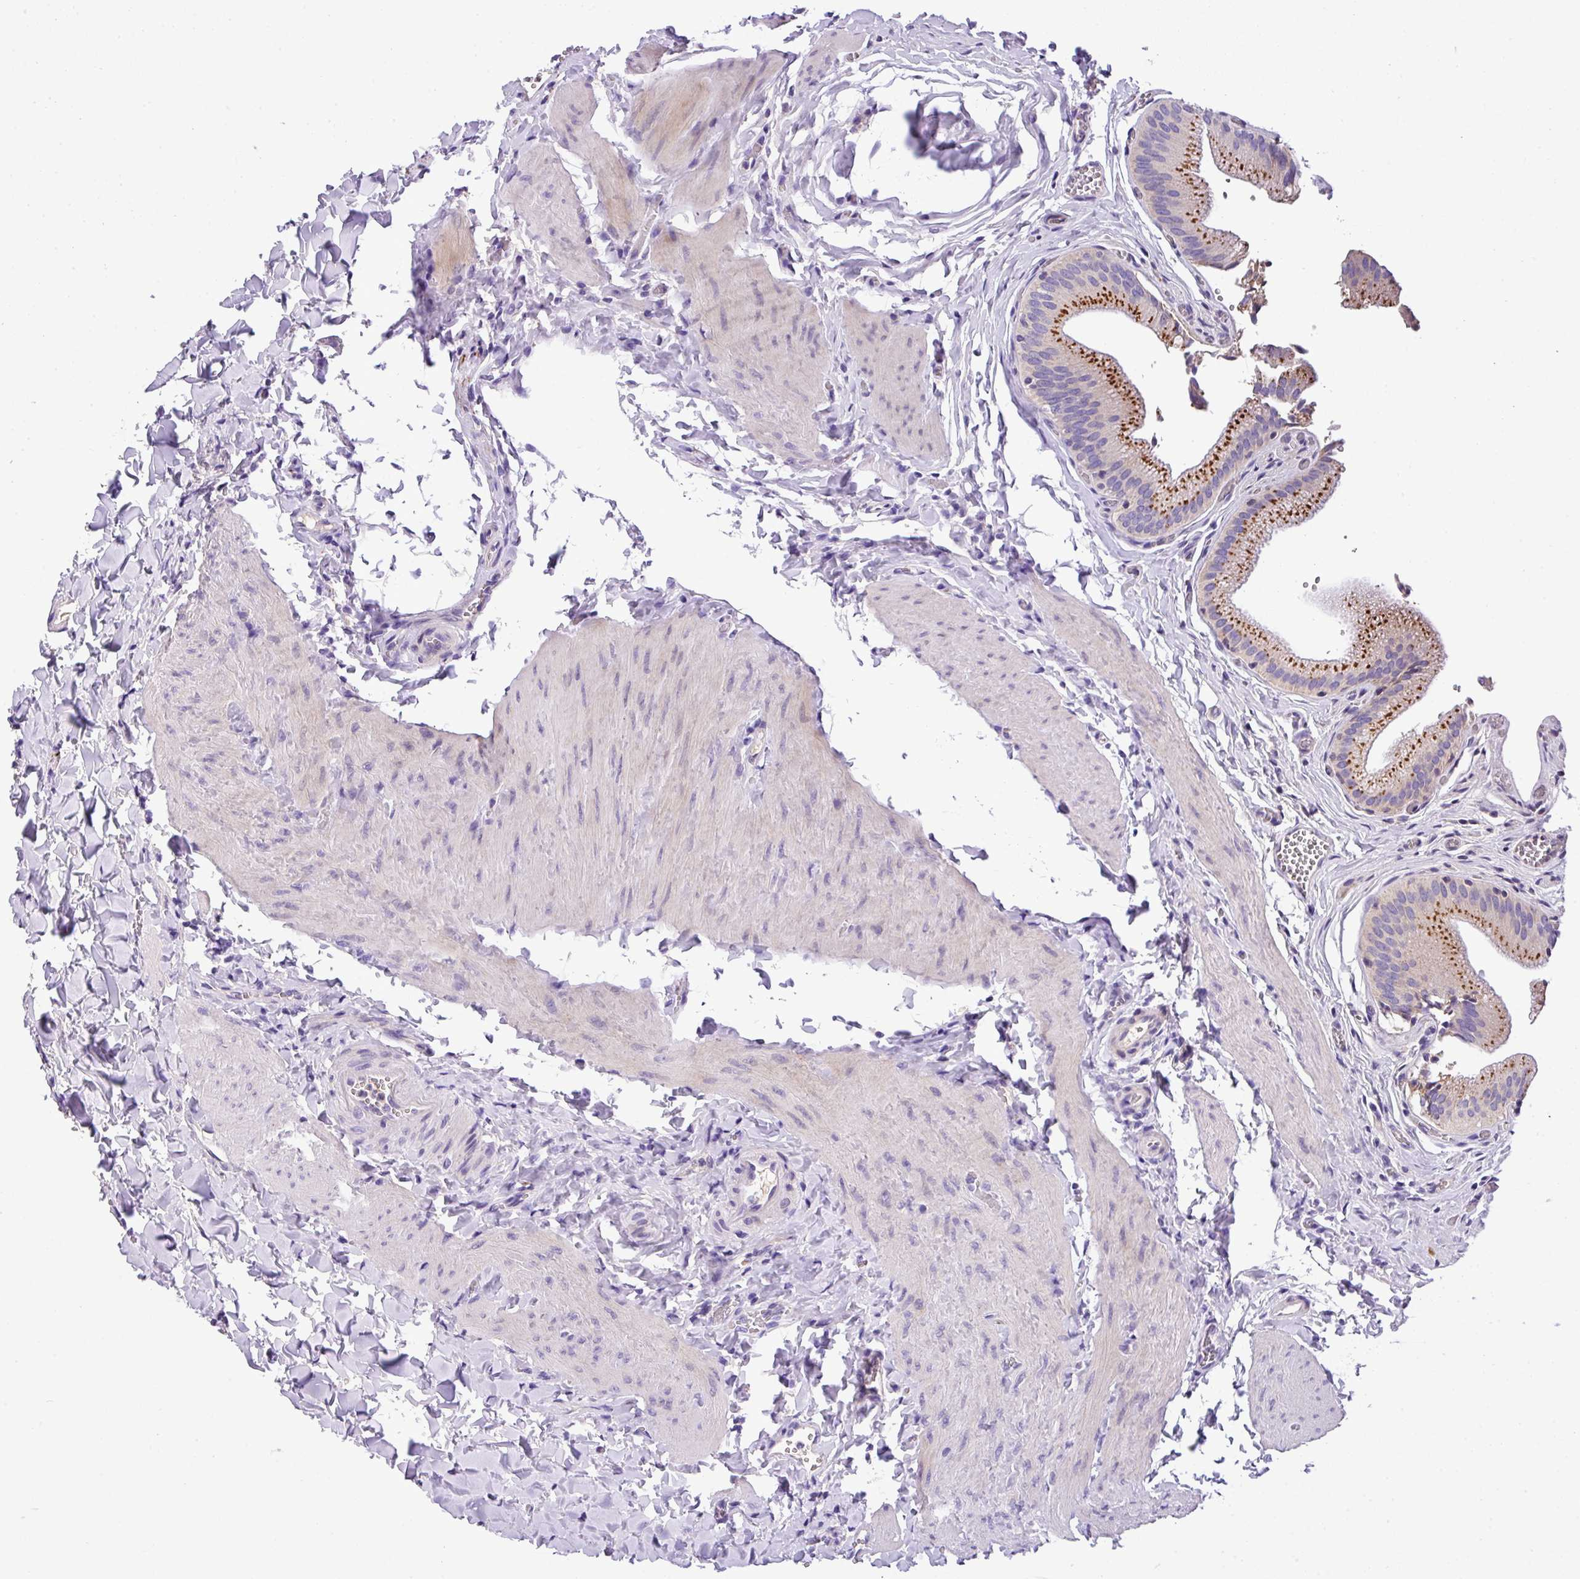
{"staining": {"intensity": "strong", "quantity": "25%-75%", "location": "cytoplasmic/membranous"}, "tissue": "gallbladder", "cell_type": "Glandular cells", "image_type": "normal", "snomed": [{"axis": "morphology", "description": "Normal tissue, NOS"}, {"axis": "topography", "description": "Gallbladder"}, {"axis": "topography", "description": "Peripheral nerve tissue"}], "caption": "The micrograph demonstrates a brown stain indicating the presence of a protein in the cytoplasmic/membranous of glandular cells in gallbladder.", "gene": "ANXA2R", "patient": {"sex": "male", "age": 17}}